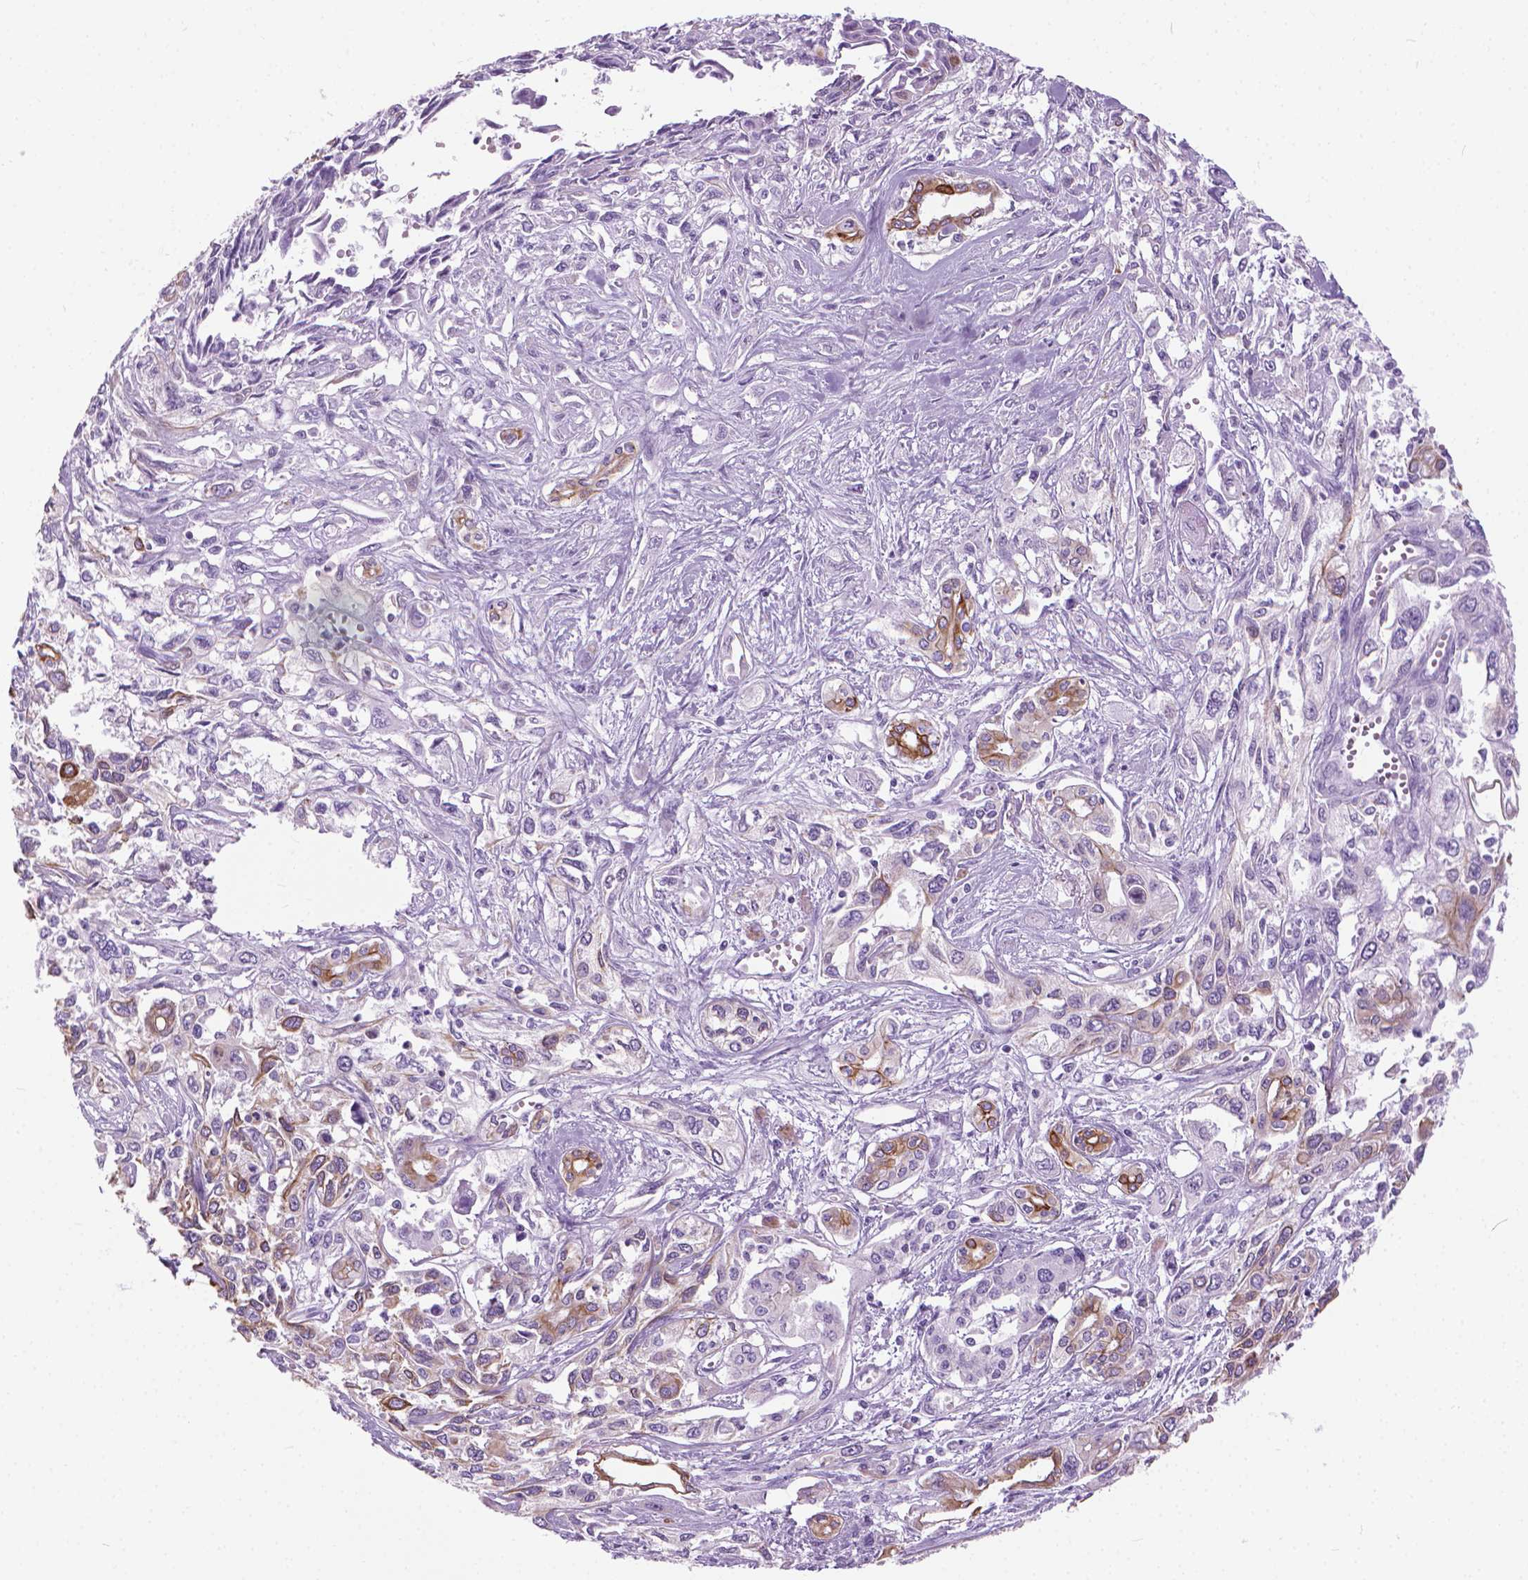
{"staining": {"intensity": "strong", "quantity": "25%-75%", "location": "cytoplasmic/membranous"}, "tissue": "pancreatic cancer", "cell_type": "Tumor cells", "image_type": "cancer", "snomed": [{"axis": "morphology", "description": "Adenocarcinoma, NOS"}, {"axis": "topography", "description": "Pancreas"}], "caption": "A histopathology image showing strong cytoplasmic/membranous expression in about 25%-75% of tumor cells in pancreatic cancer (adenocarcinoma), as visualized by brown immunohistochemical staining.", "gene": "HTR2B", "patient": {"sex": "female", "age": 55}}